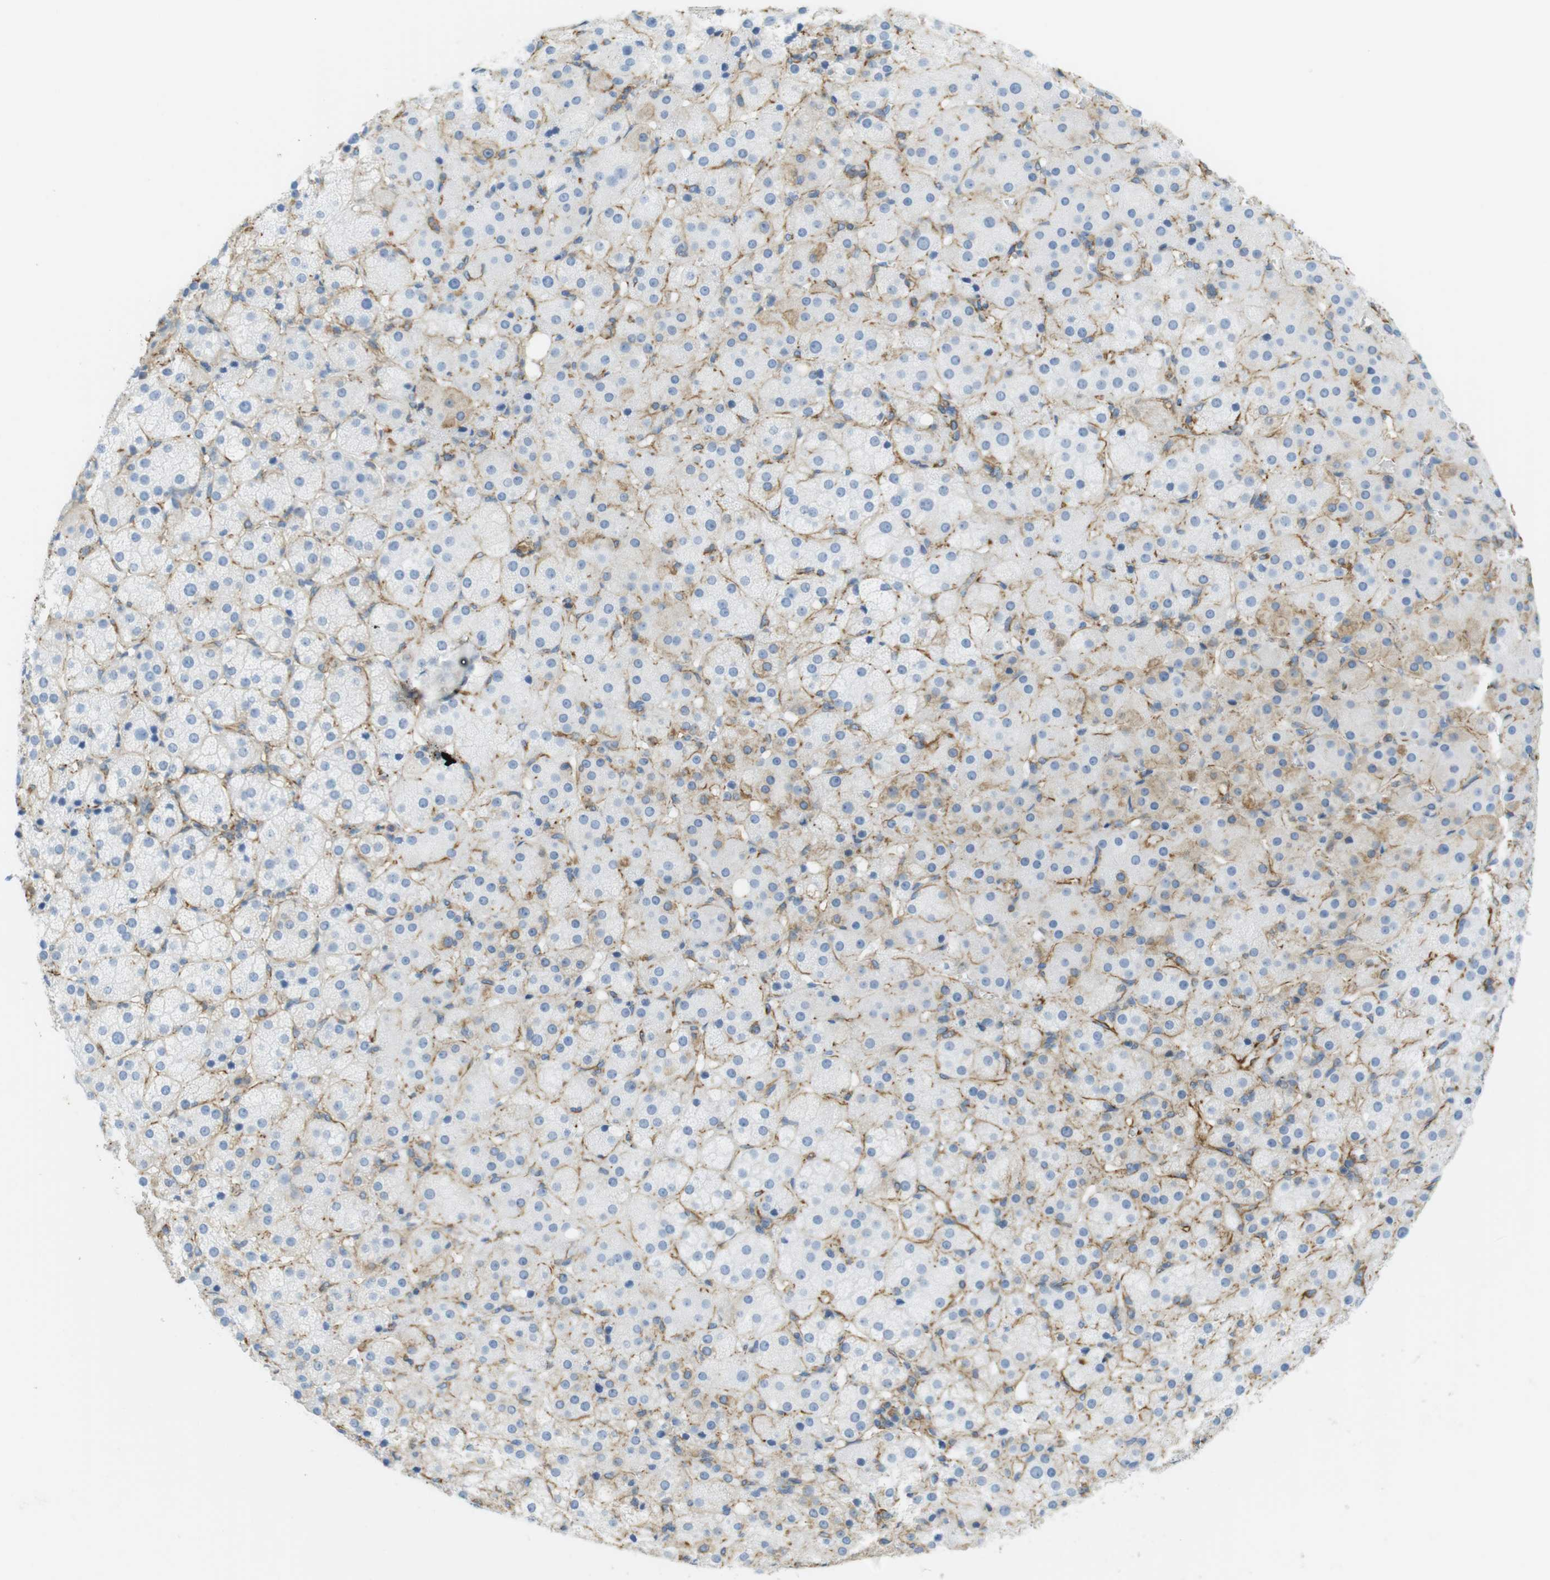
{"staining": {"intensity": "negative", "quantity": "none", "location": "none"}, "tissue": "adrenal gland", "cell_type": "Glandular cells", "image_type": "normal", "snomed": [{"axis": "morphology", "description": "Normal tissue, NOS"}, {"axis": "topography", "description": "Adrenal gland"}], "caption": "High power microscopy histopathology image of an immunohistochemistry (IHC) image of unremarkable adrenal gland, revealing no significant expression in glandular cells. (Stains: DAB immunohistochemistry with hematoxylin counter stain, Microscopy: brightfield microscopy at high magnification).", "gene": "MS4A10", "patient": {"sex": "female", "age": 57}}